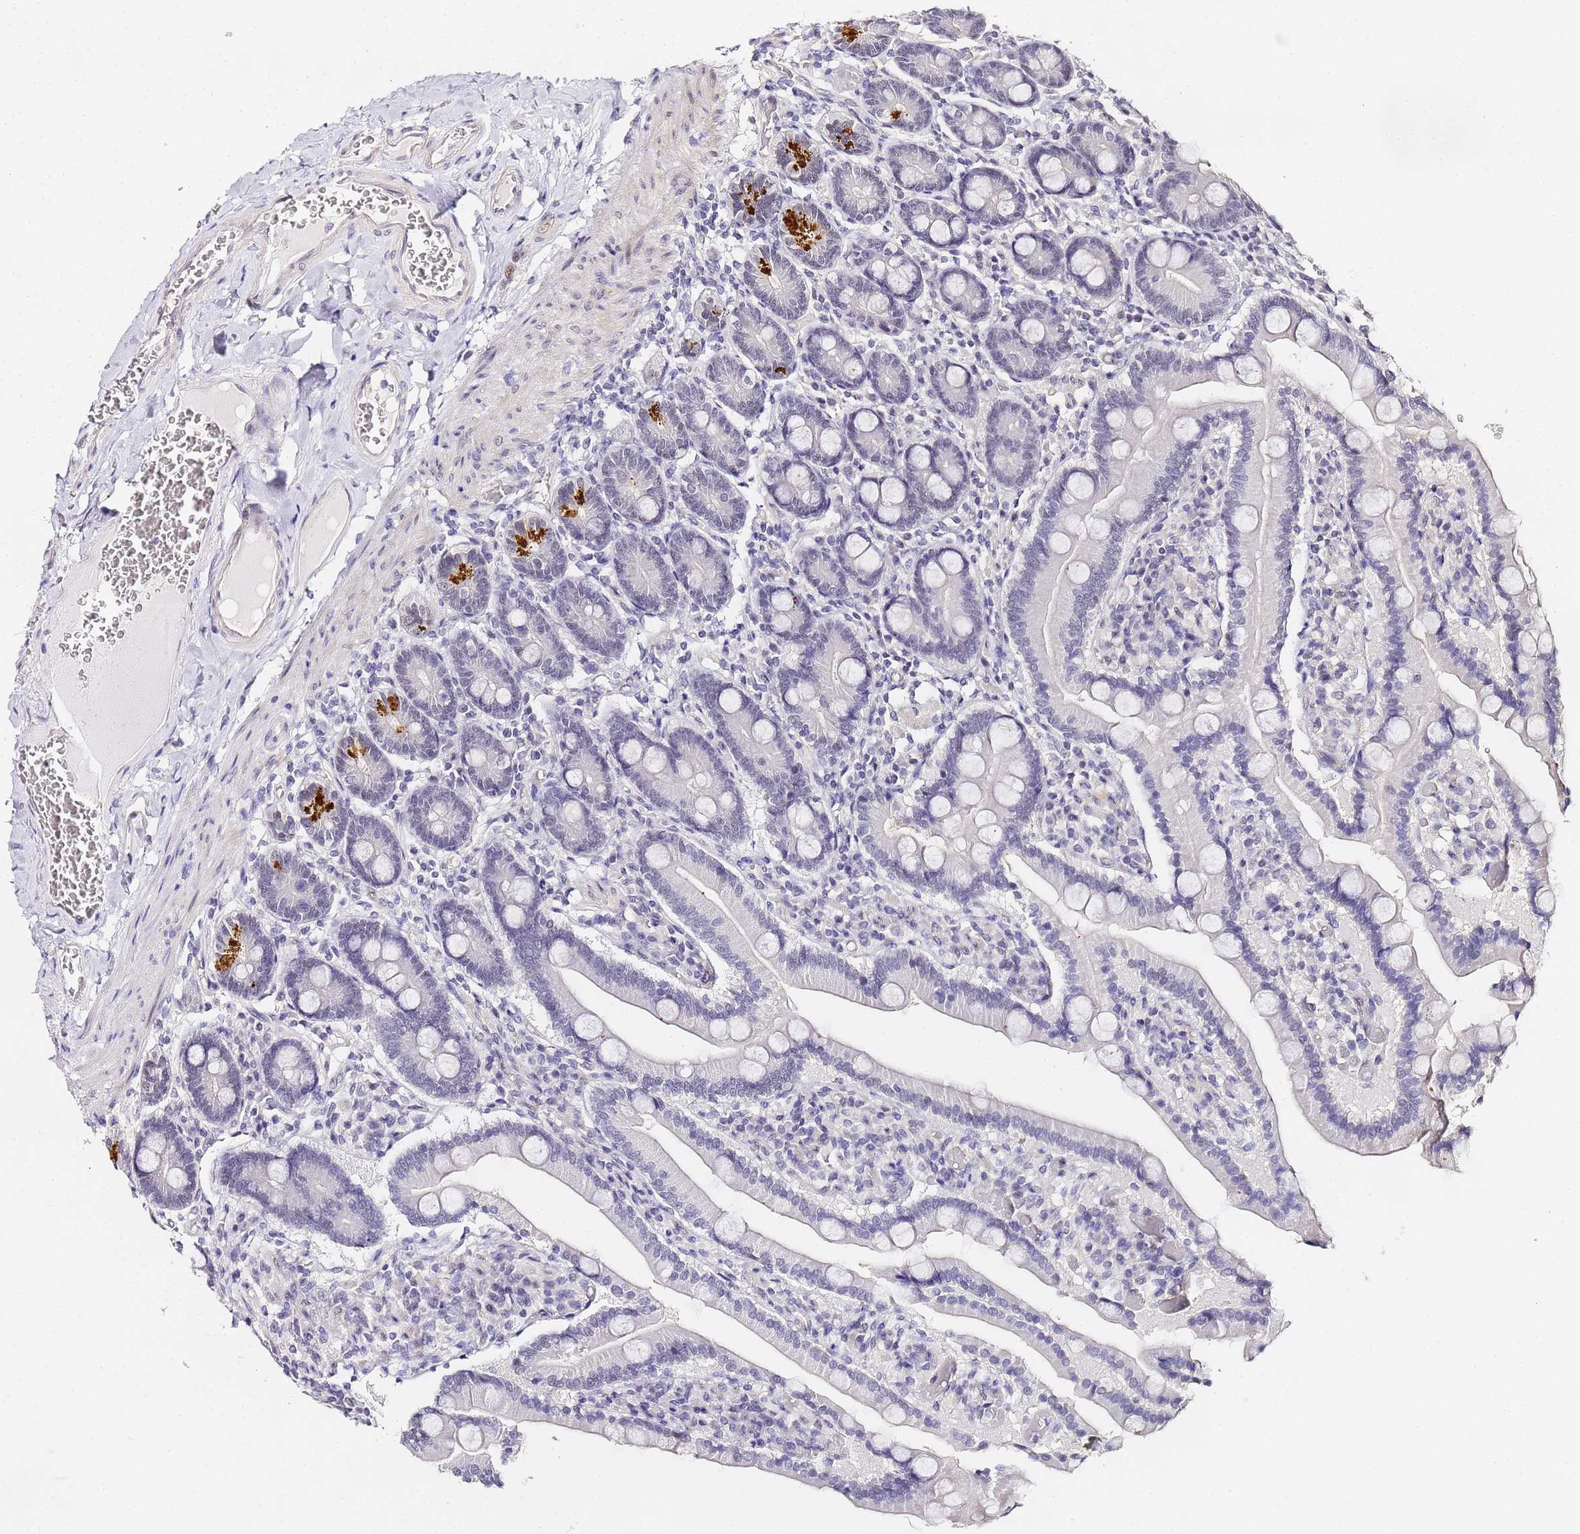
{"staining": {"intensity": "strong", "quantity": "<25%", "location": "cytoplasmic/membranous"}, "tissue": "duodenum", "cell_type": "Glandular cells", "image_type": "normal", "snomed": [{"axis": "morphology", "description": "Normal tissue, NOS"}, {"axis": "topography", "description": "Duodenum"}], "caption": "IHC histopathology image of normal human duodenum stained for a protein (brown), which demonstrates medium levels of strong cytoplasmic/membranous positivity in about <25% of glandular cells.", "gene": "LSM3", "patient": {"sex": "female", "age": 62}}